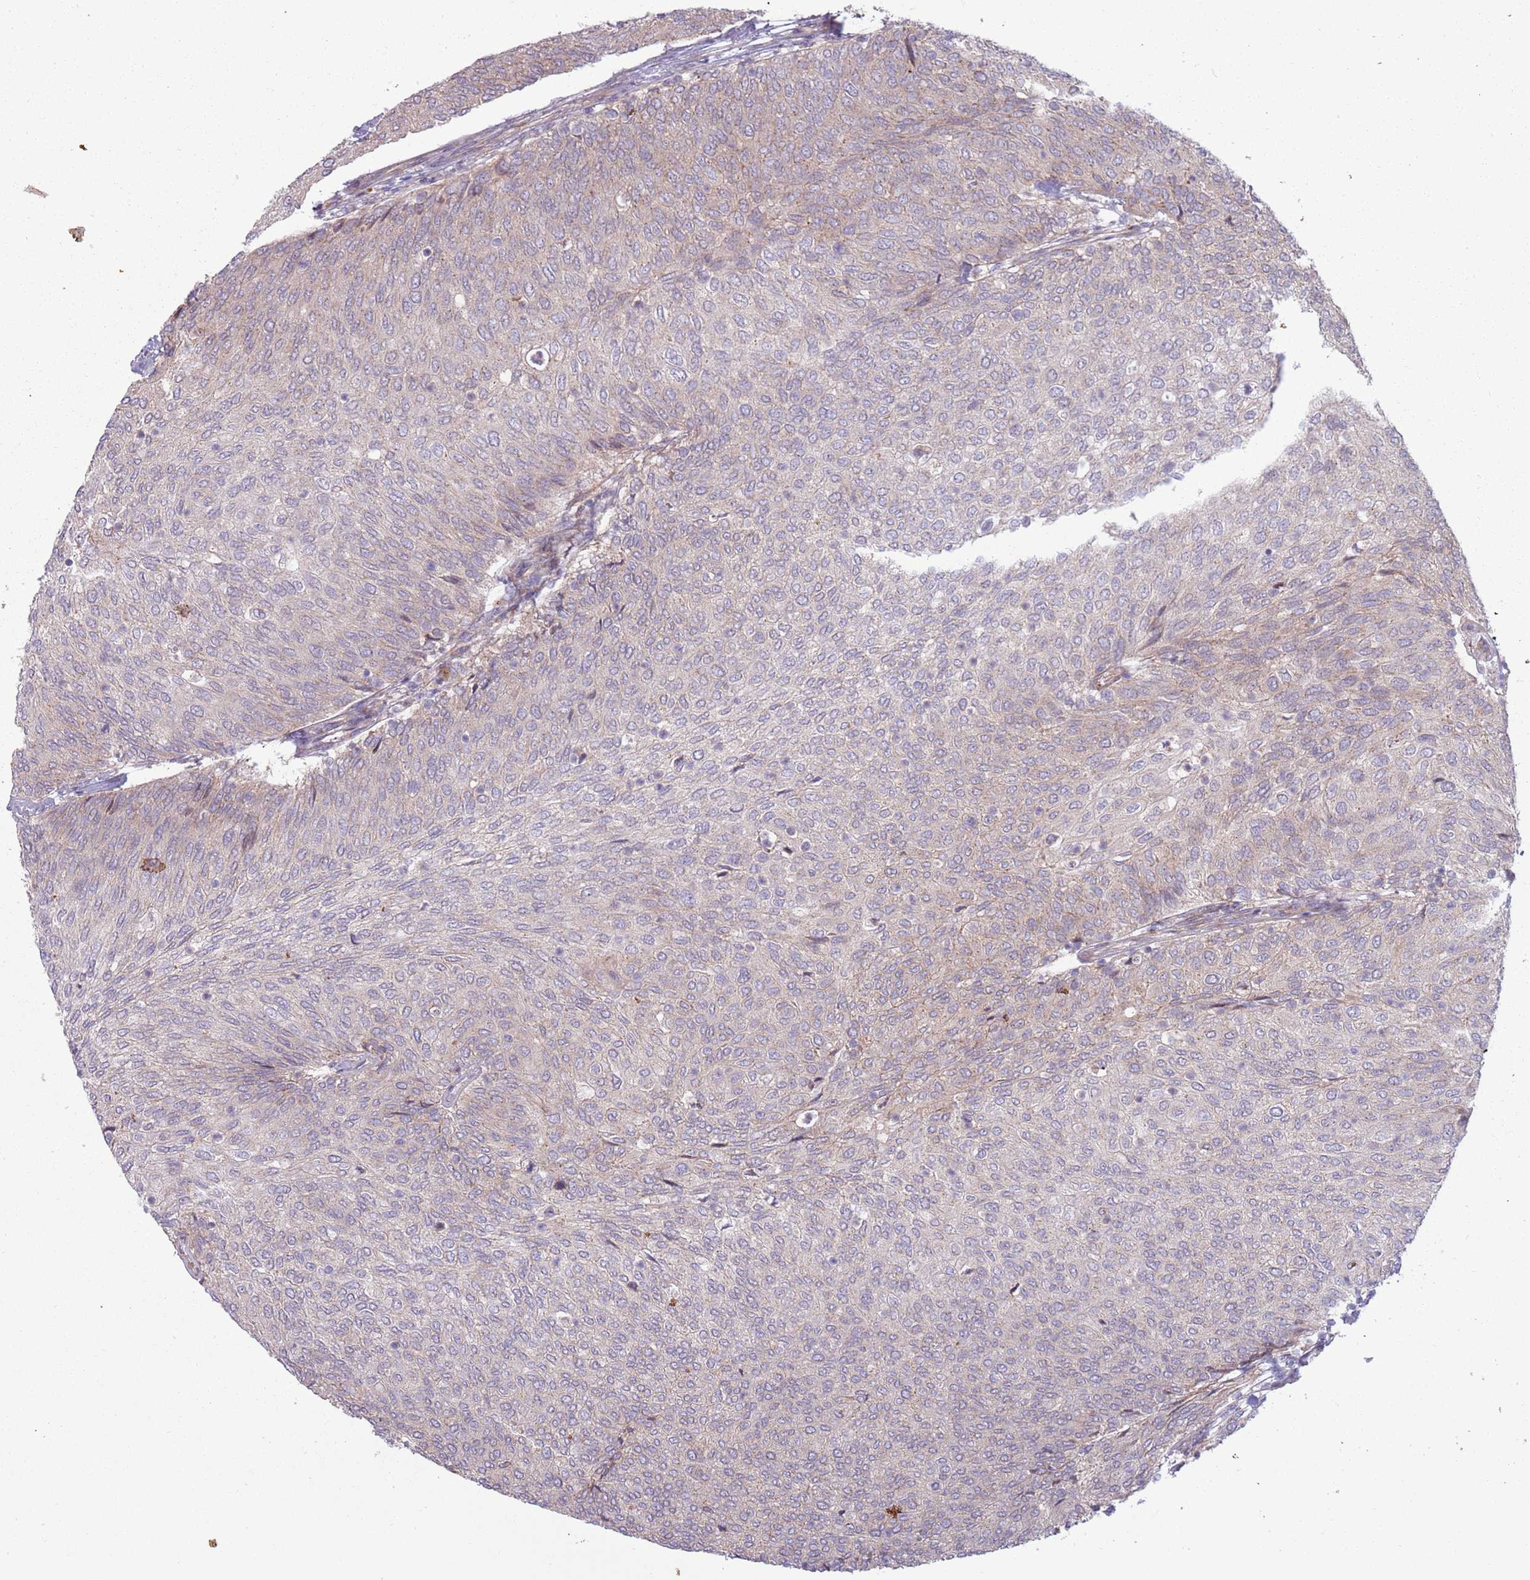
{"staining": {"intensity": "weak", "quantity": "<25%", "location": "cytoplasmic/membranous"}, "tissue": "urothelial cancer", "cell_type": "Tumor cells", "image_type": "cancer", "snomed": [{"axis": "morphology", "description": "Urothelial carcinoma, Low grade"}, {"axis": "topography", "description": "Urinary bladder"}], "caption": "This is a photomicrograph of IHC staining of urothelial carcinoma (low-grade), which shows no expression in tumor cells.", "gene": "CCDC150", "patient": {"sex": "female", "age": 79}}